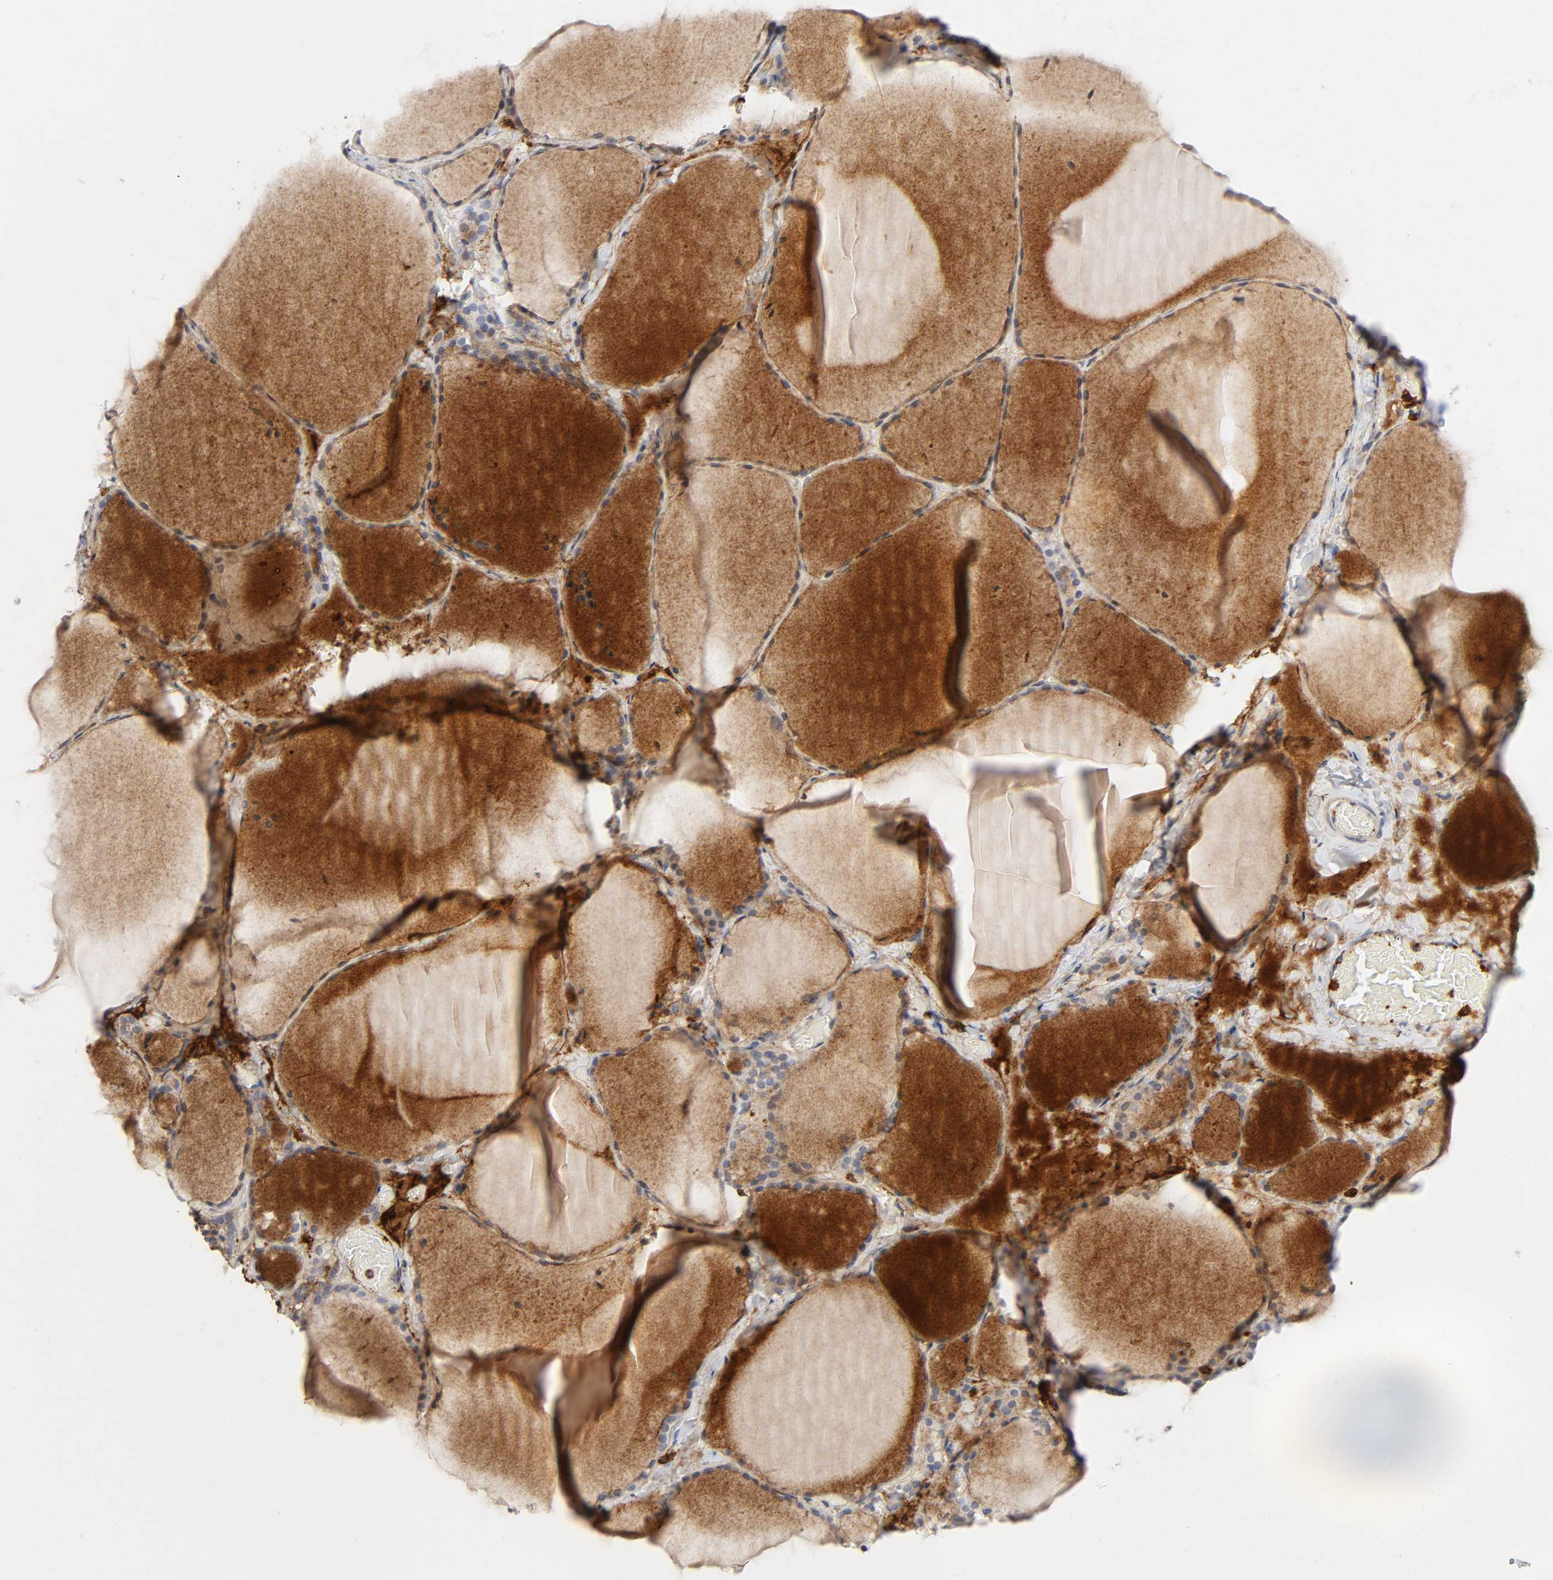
{"staining": {"intensity": "weak", "quantity": "25%-75%", "location": "cytoplasmic/membranous"}, "tissue": "thyroid gland", "cell_type": "Glandular cells", "image_type": "normal", "snomed": [{"axis": "morphology", "description": "Normal tissue, NOS"}, {"axis": "topography", "description": "Thyroid gland"}], "caption": "A brown stain shows weak cytoplasmic/membranous positivity of a protein in glandular cells of benign thyroid gland. (DAB (3,3'-diaminobenzidine) IHC, brown staining for protein, blue staining for nuclei).", "gene": "LYN", "patient": {"sex": "female", "age": 22}}